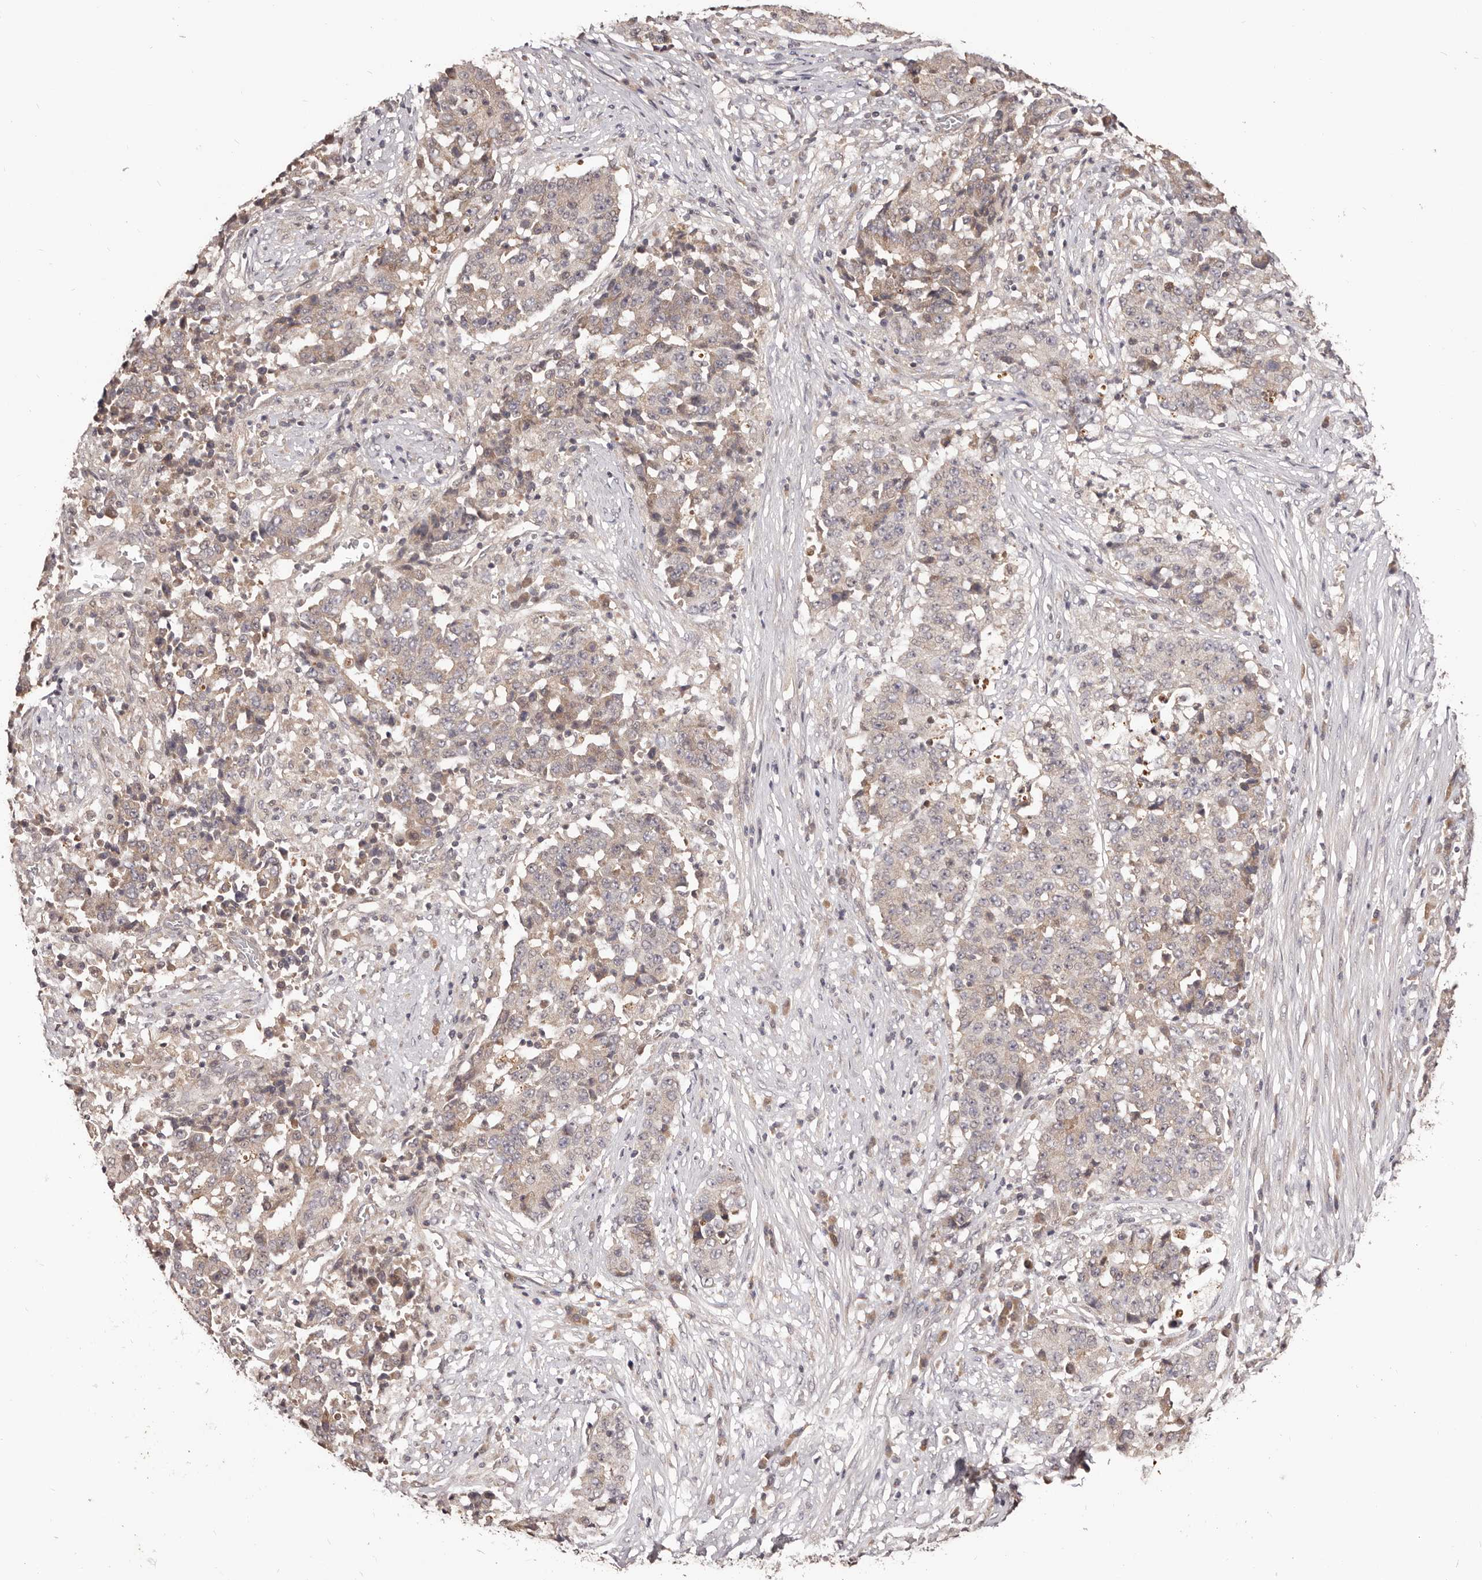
{"staining": {"intensity": "weak", "quantity": ">75%", "location": "cytoplasmic/membranous"}, "tissue": "stomach cancer", "cell_type": "Tumor cells", "image_type": "cancer", "snomed": [{"axis": "morphology", "description": "Adenocarcinoma, NOS"}, {"axis": "topography", "description": "Stomach"}], "caption": "Weak cytoplasmic/membranous protein staining is seen in approximately >75% of tumor cells in adenocarcinoma (stomach).", "gene": "MDP1", "patient": {"sex": "male", "age": 59}}